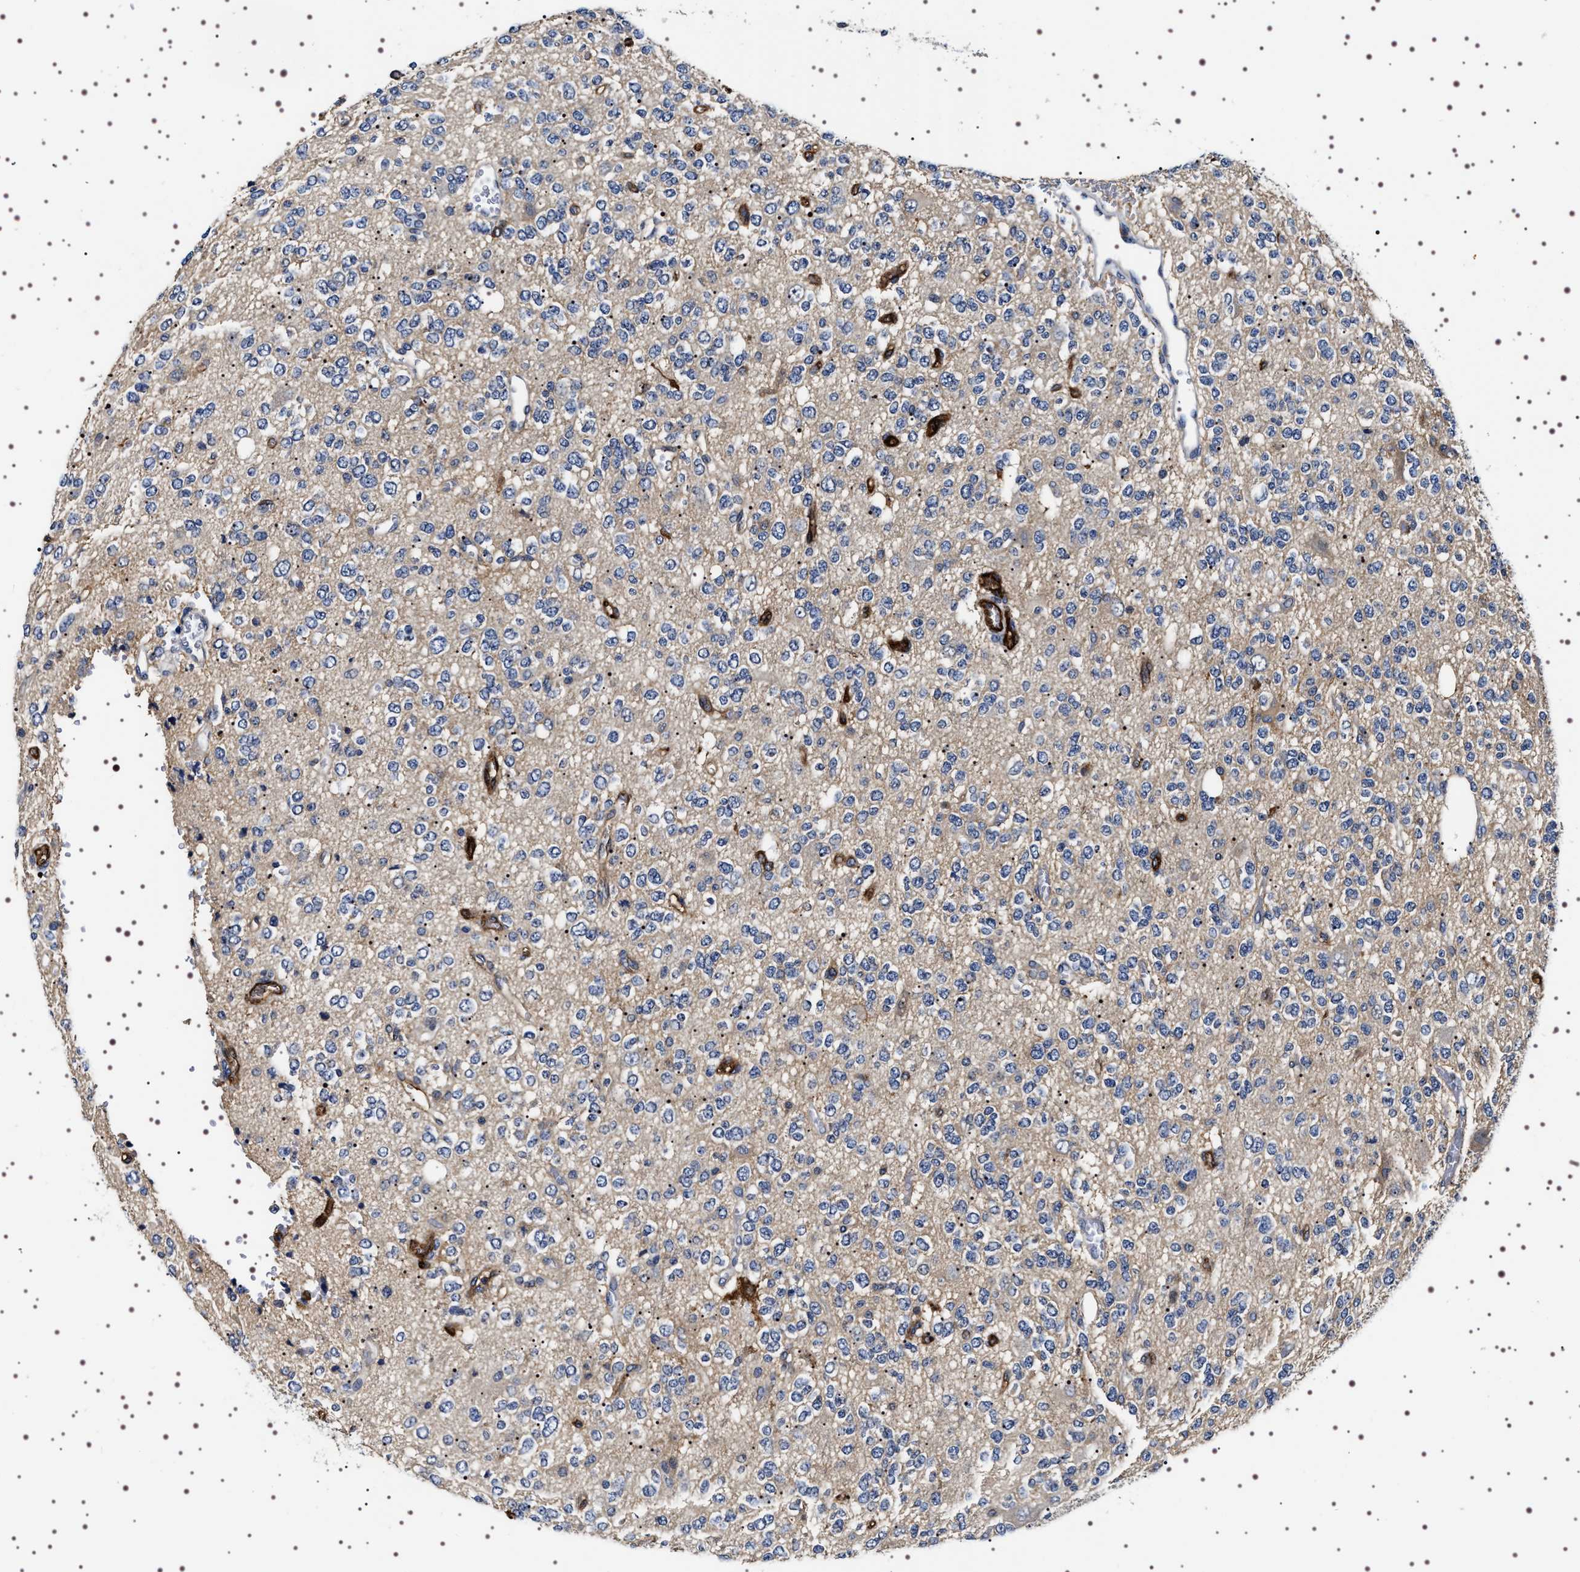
{"staining": {"intensity": "weak", "quantity": "<25%", "location": "cytoplasmic/membranous"}, "tissue": "glioma", "cell_type": "Tumor cells", "image_type": "cancer", "snomed": [{"axis": "morphology", "description": "Glioma, malignant, Low grade"}, {"axis": "topography", "description": "Brain"}], "caption": "Glioma stained for a protein using immunohistochemistry (IHC) displays no positivity tumor cells.", "gene": "ALPL", "patient": {"sex": "male", "age": 38}}